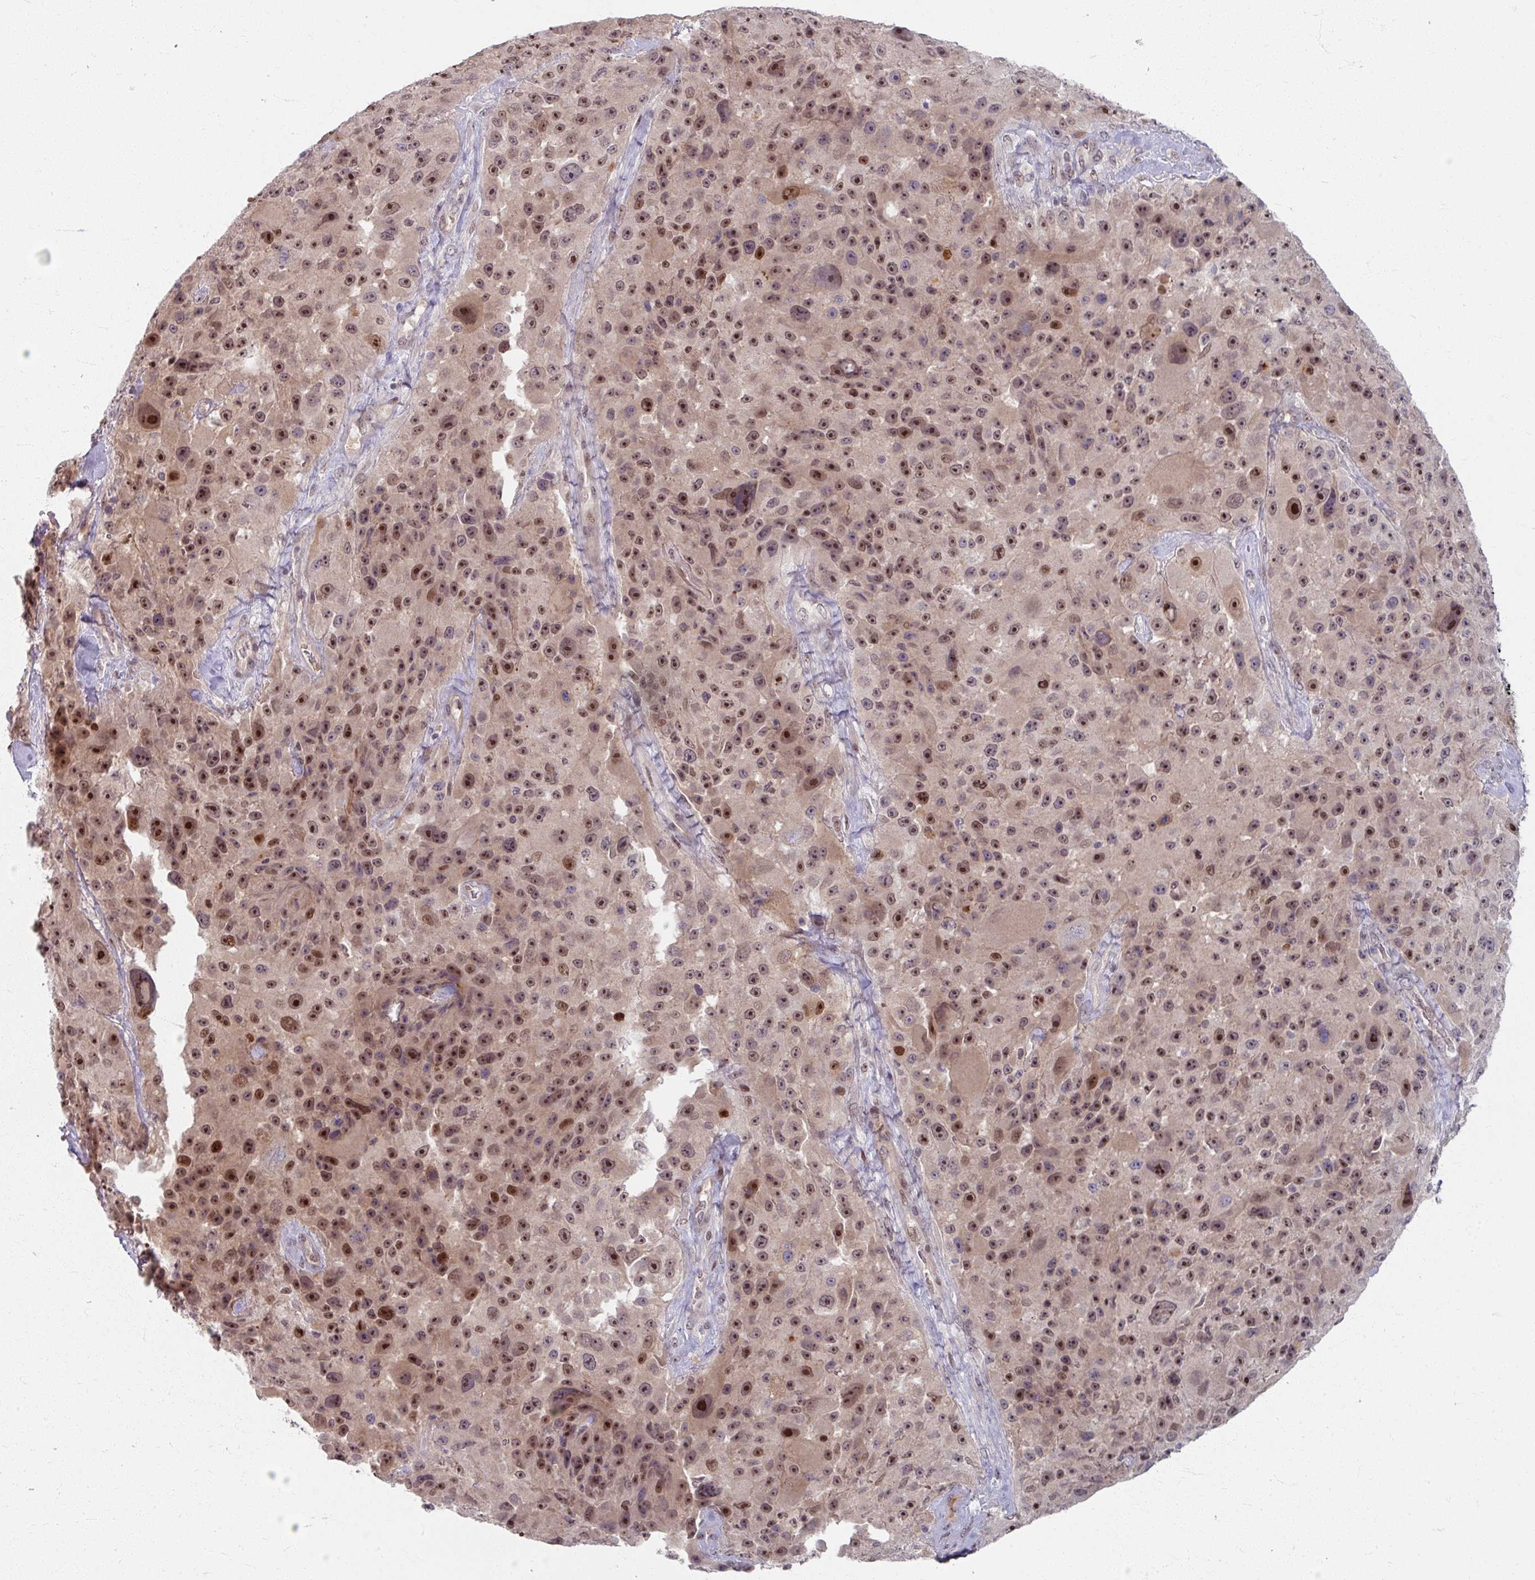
{"staining": {"intensity": "moderate", "quantity": ">75%", "location": "nuclear"}, "tissue": "melanoma", "cell_type": "Tumor cells", "image_type": "cancer", "snomed": [{"axis": "morphology", "description": "Malignant melanoma, Metastatic site"}, {"axis": "topography", "description": "Lymph node"}], "caption": "Human melanoma stained with a brown dye exhibits moderate nuclear positive positivity in about >75% of tumor cells.", "gene": "KLC3", "patient": {"sex": "male", "age": 62}}